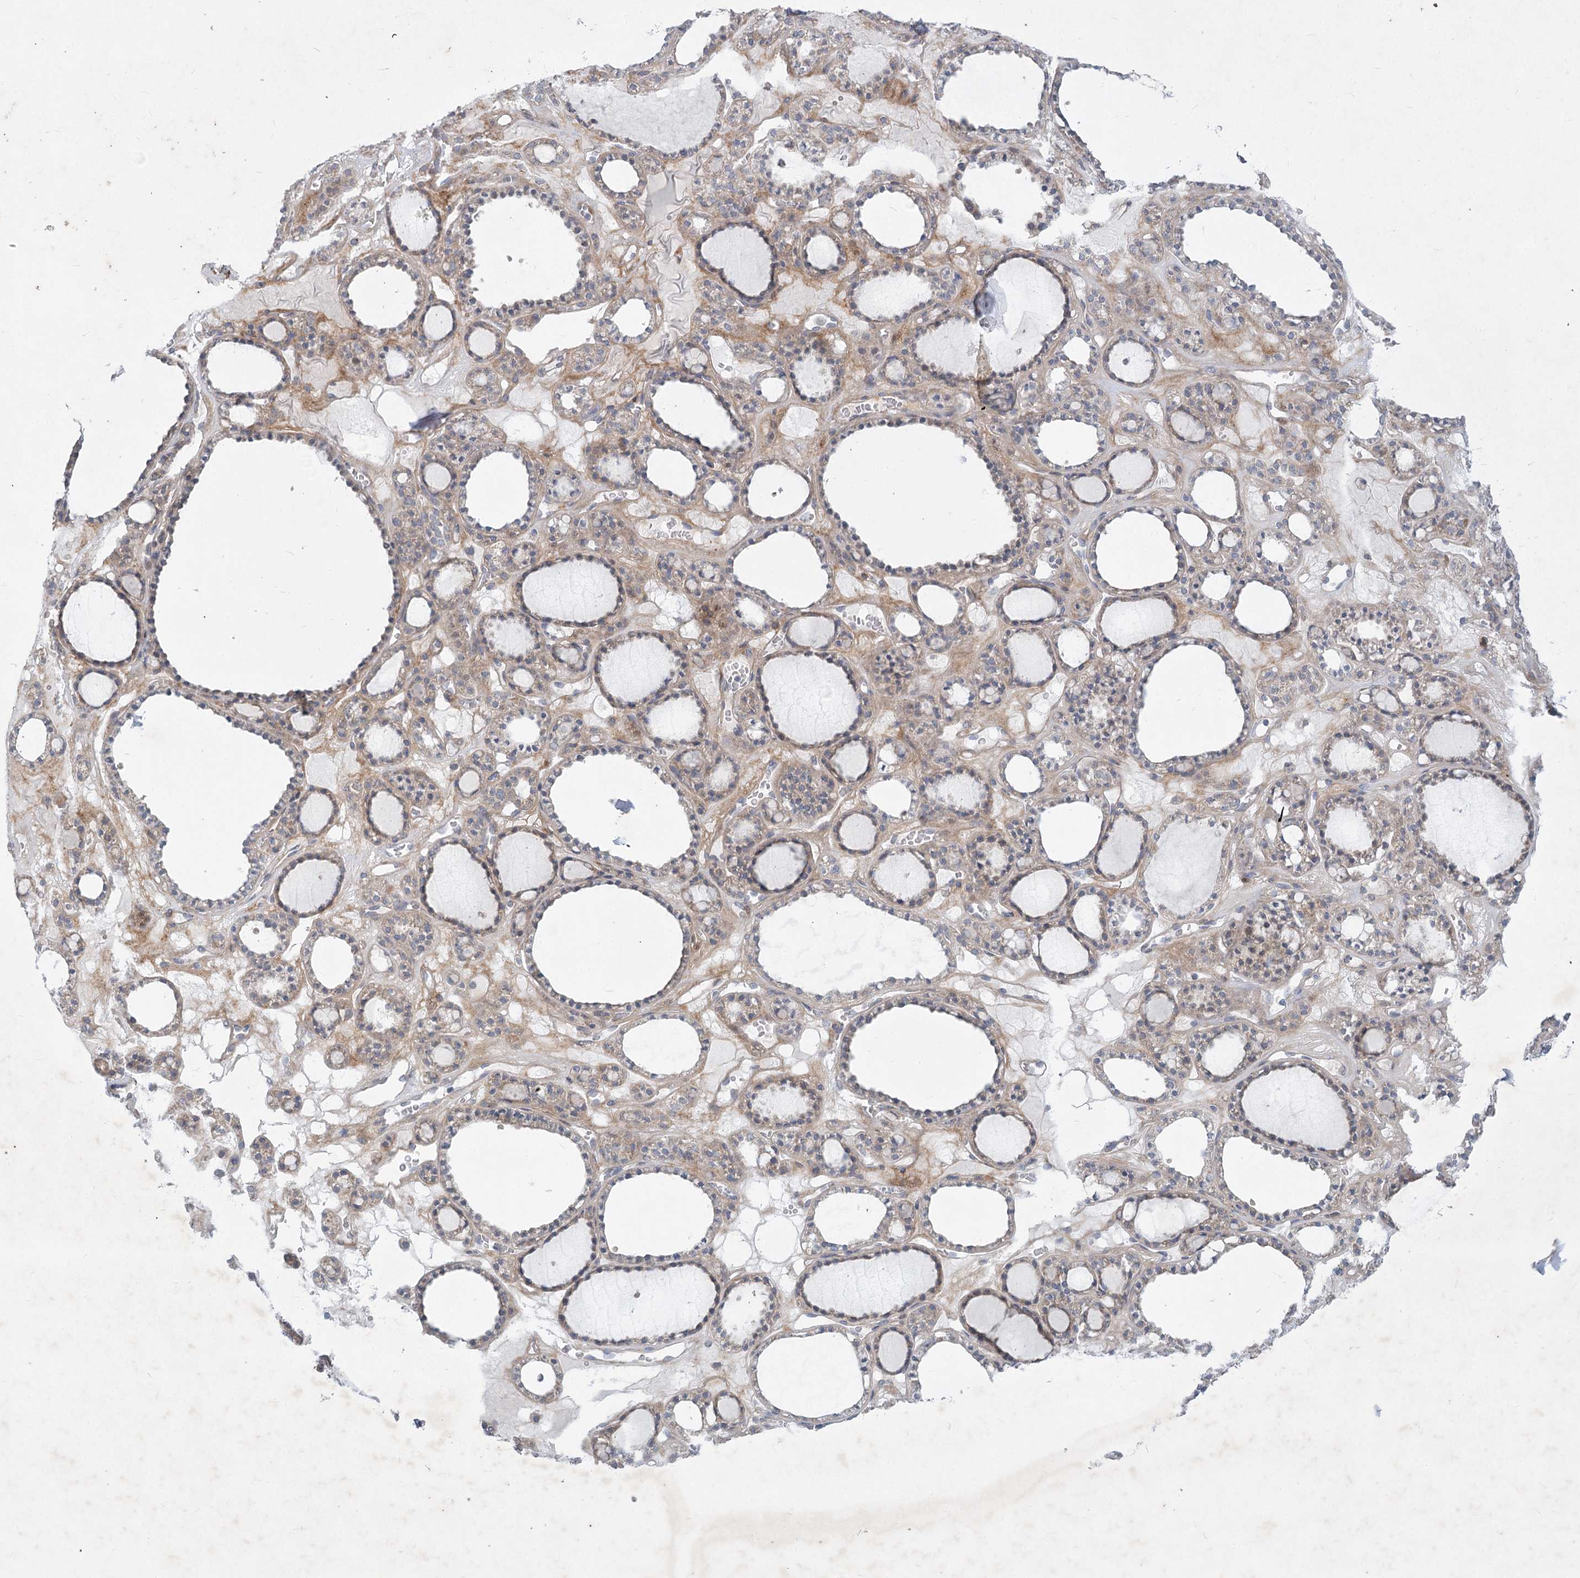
{"staining": {"intensity": "moderate", "quantity": "<25%", "location": "cytoplasmic/membranous"}, "tissue": "thyroid gland", "cell_type": "Glandular cells", "image_type": "normal", "snomed": [{"axis": "morphology", "description": "Normal tissue, NOS"}, {"axis": "topography", "description": "Thyroid gland"}], "caption": "Glandular cells display moderate cytoplasmic/membranous positivity in about <25% of cells in unremarkable thyroid gland. (DAB (3,3'-diaminobenzidine) = brown stain, brightfield microscopy at high magnification).", "gene": "PLA2G12A", "patient": {"sex": "female", "age": 28}}